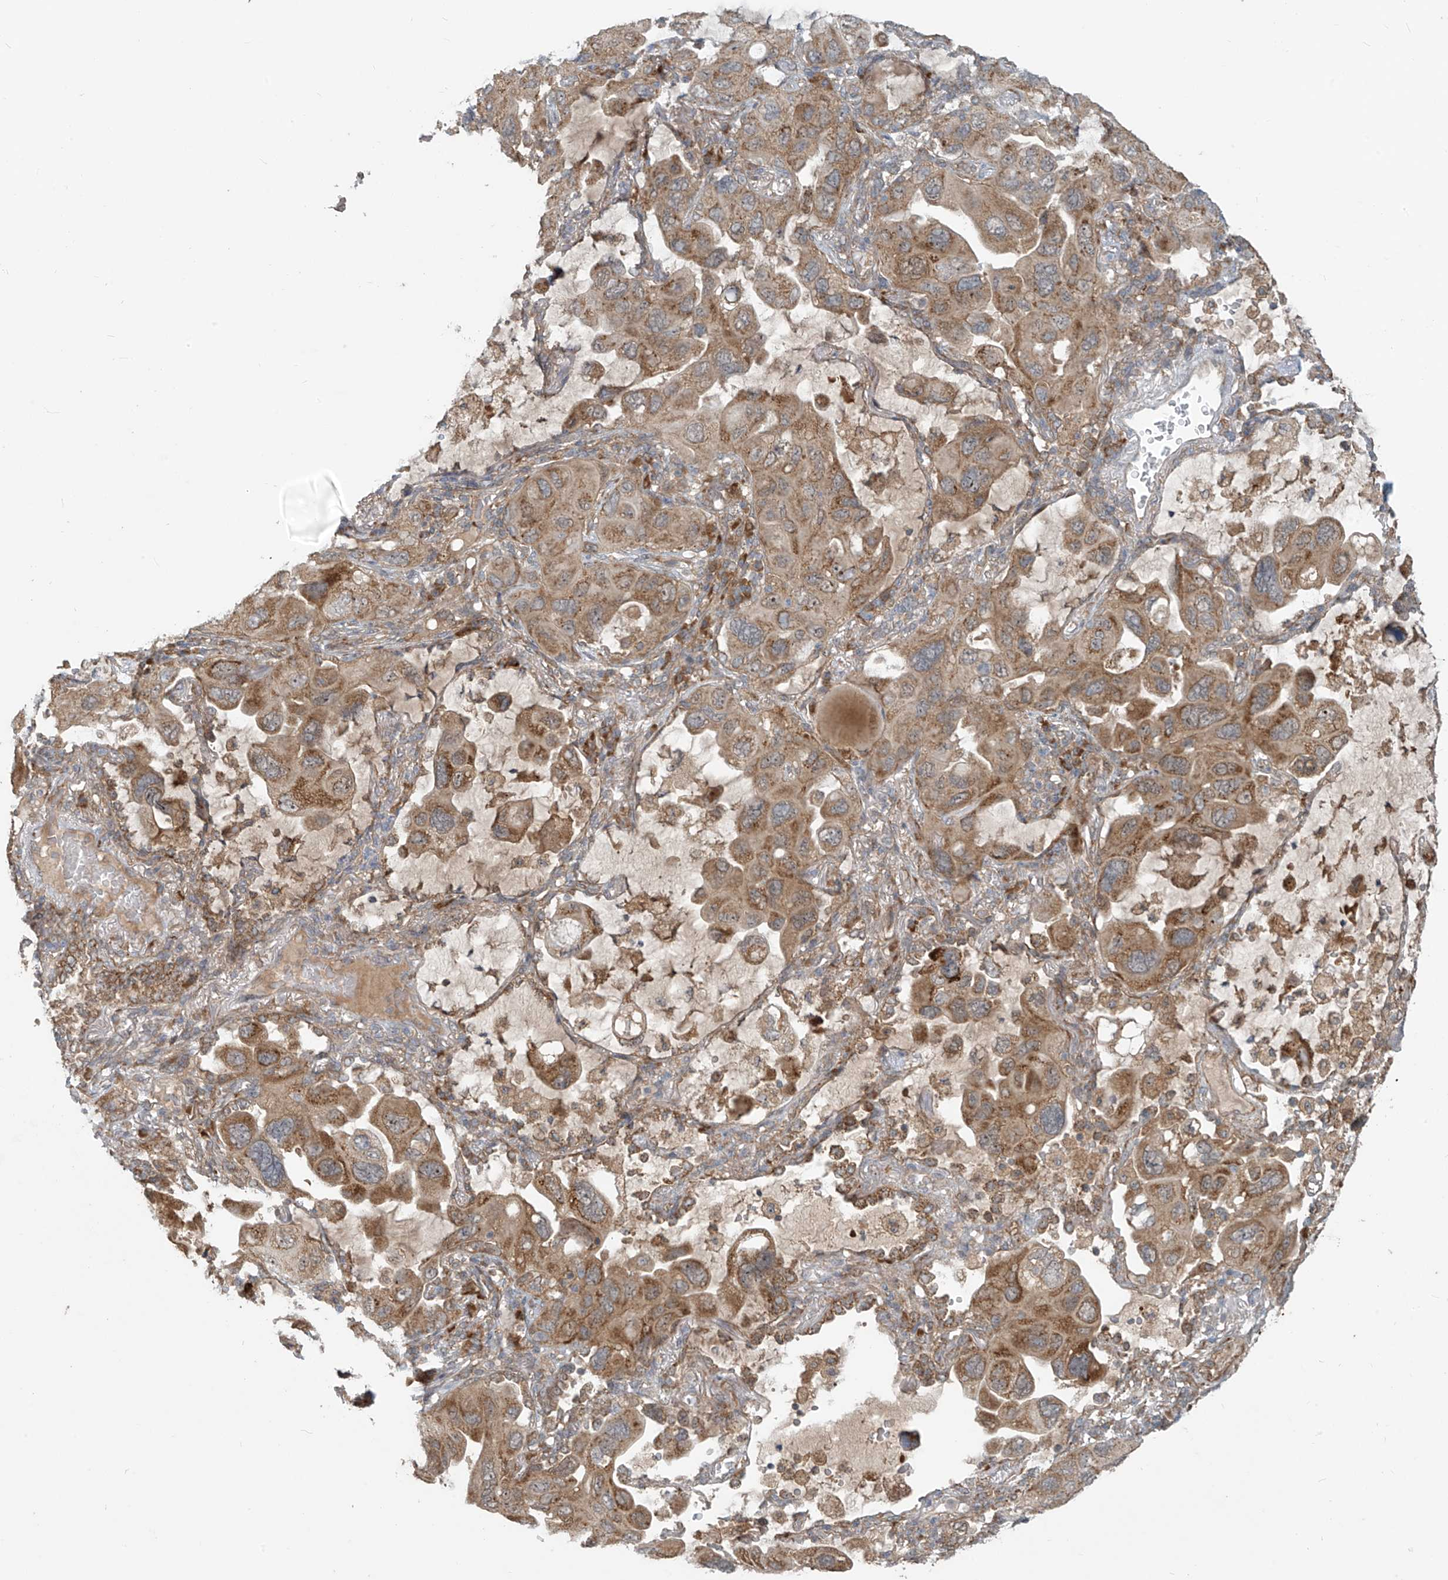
{"staining": {"intensity": "moderate", "quantity": ">75%", "location": "cytoplasmic/membranous"}, "tissue": "lung cancer", "cell_type": "Tumor cells", "image_type": "cancer", "snomed": [{"axis": "morphology", "description": "Squamous cell carcinoma, NOS"}, {"axis": "topography", "description": "Lung"}], "caption": "Immunohistochemistry (IHC) of human lung cancer (squamous cell carcinoma) reveals medium levels of moderate cytoplasmic/membranous staining in about >75% of tumor cells. (DAB (3,3'-diaminobenzidine) = brown stain, brightfield microscopy at high magnification).", "gene": "KATNIP", "patient": {"sex": "female", "age": 73}}